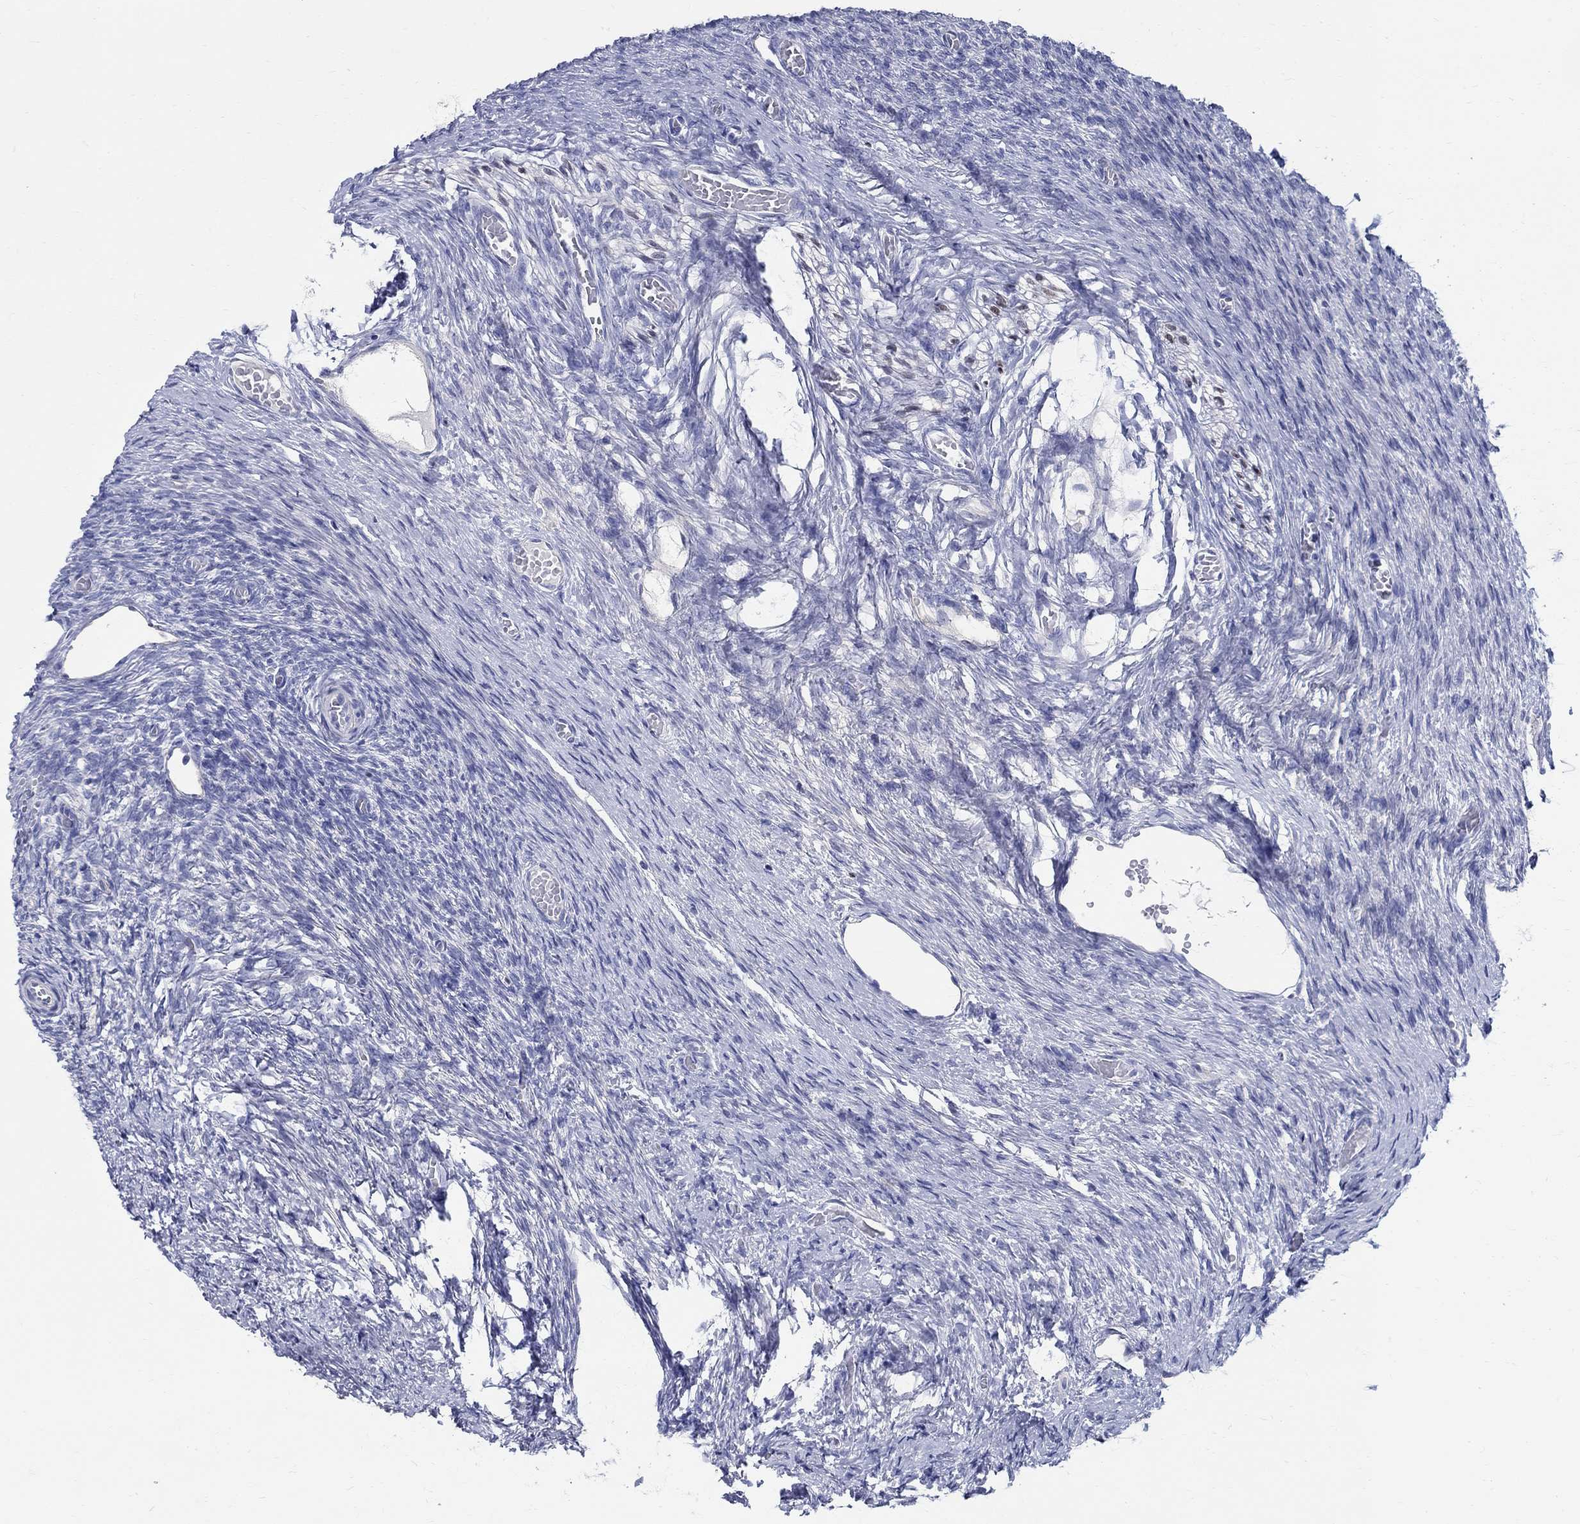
{"staining": {"intensity": "negative", "quantity": "none", "location": "none"}, "tissue": "ovary", "cell_type": "Follicle cells", "image_type": "normal", "snomed": [{"axis": "morphology", "description": "Normal tissue, NOS"}, {"axis": "topography", "description": "Ovary"}], "caption": "There is no significant staining in follicle cells of ovary. The staining was performed using DAB to visualize the protein expression in brown, while the nuclei were stained in blue with hematoxylin (Magnification: 20x).", "gene": "SOX2", "patient": {"sex": "female", "age": 27}}